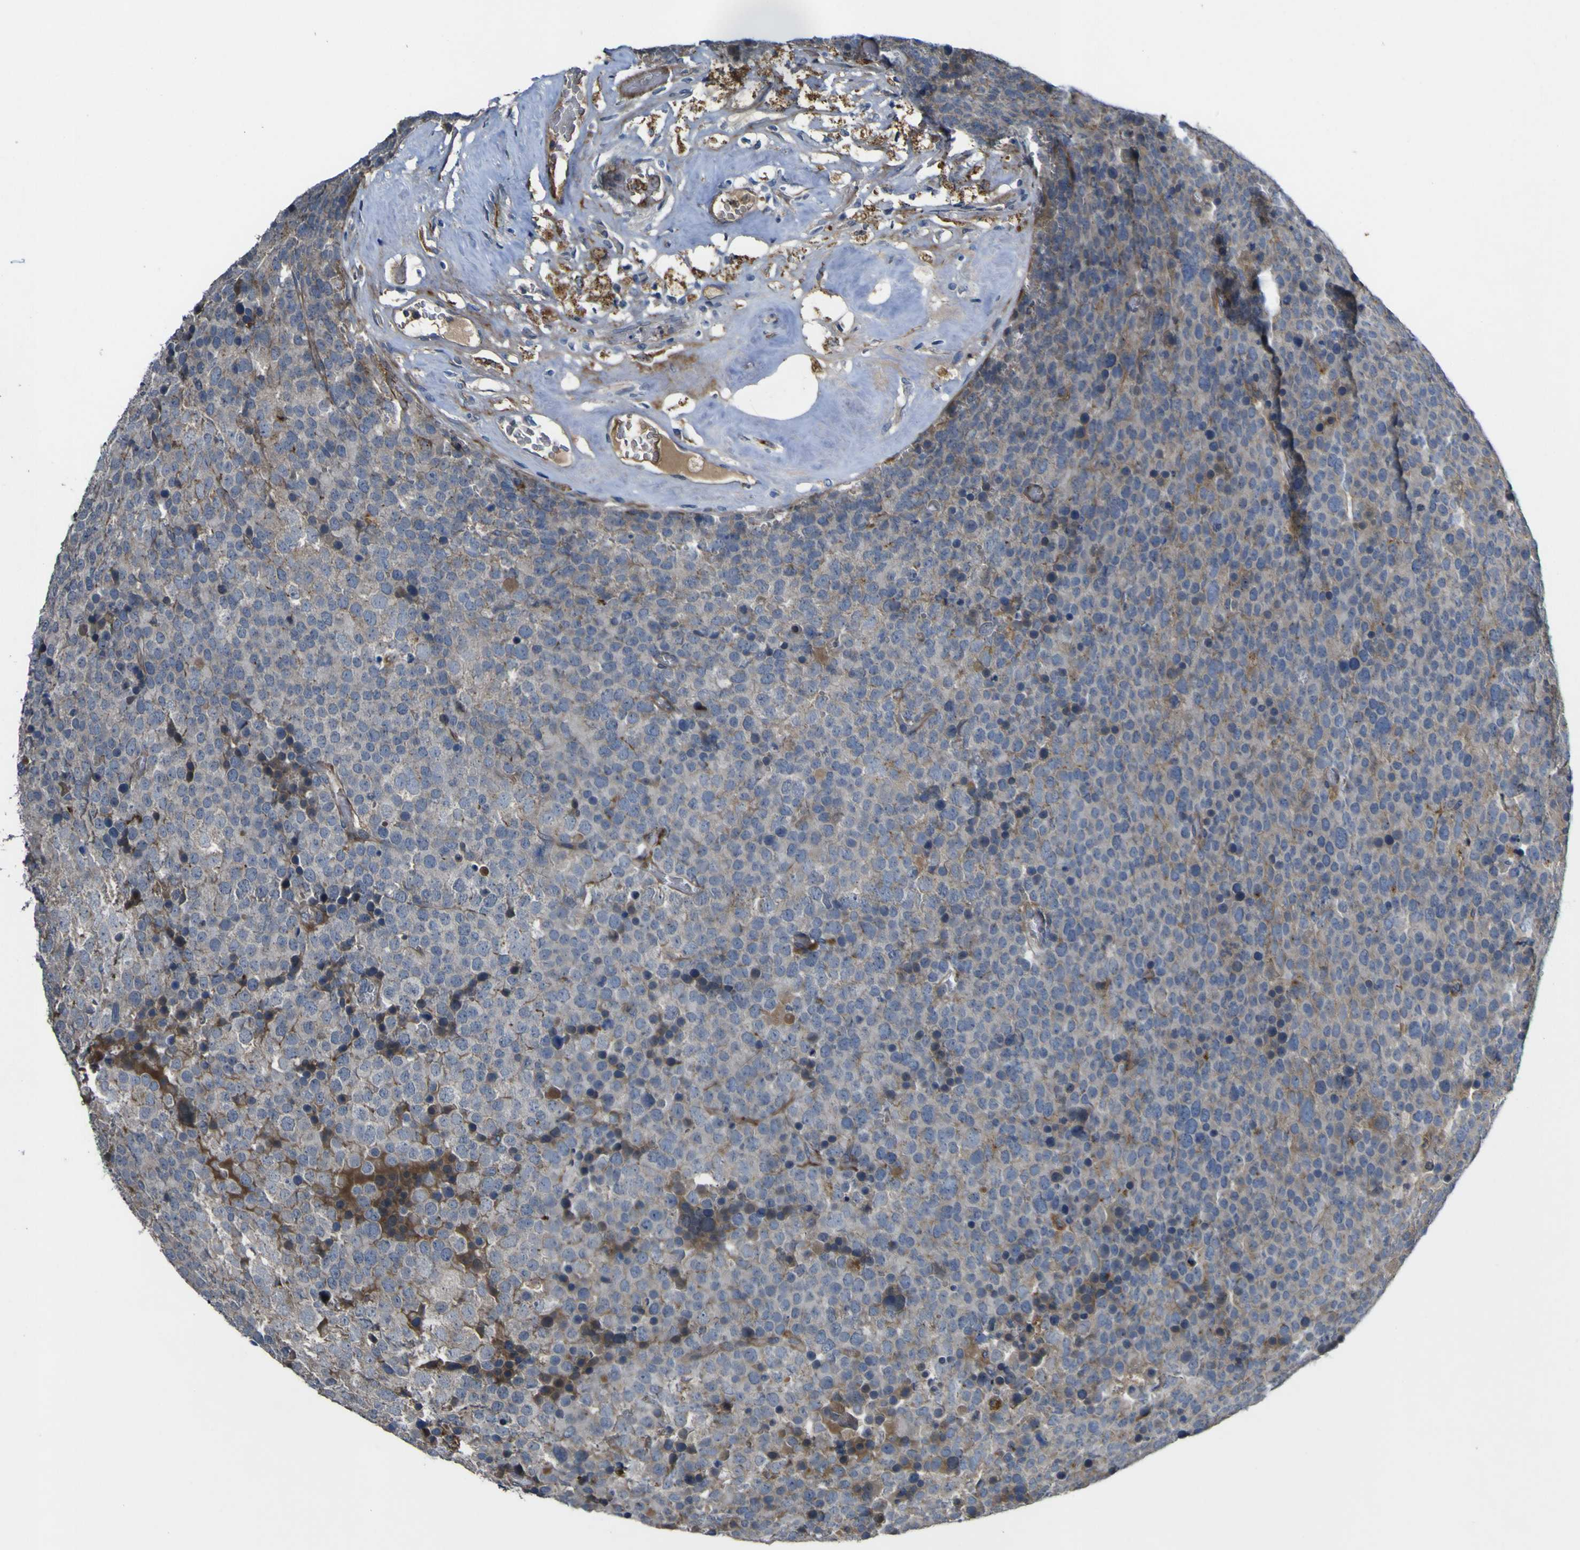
{"staining": {"intensity": "weak", "quantity": "<25%", "location": "cytoplasmic/membranous"}, "tissue": "testis cancer", "cell_type": "Tumor cells", "image_type": "cancer", "snomed": [{"axis": "morphology", "description": "Seminoma, NOS"}, {"axis": "topography", "description": "Testis"}], "caption": "Immunohistochemical staining of human testis seminoma demonstrates no significant expression in tumor cells.", "gene": "GPLD1", "patient": {"sex": "male", "age": 71}}